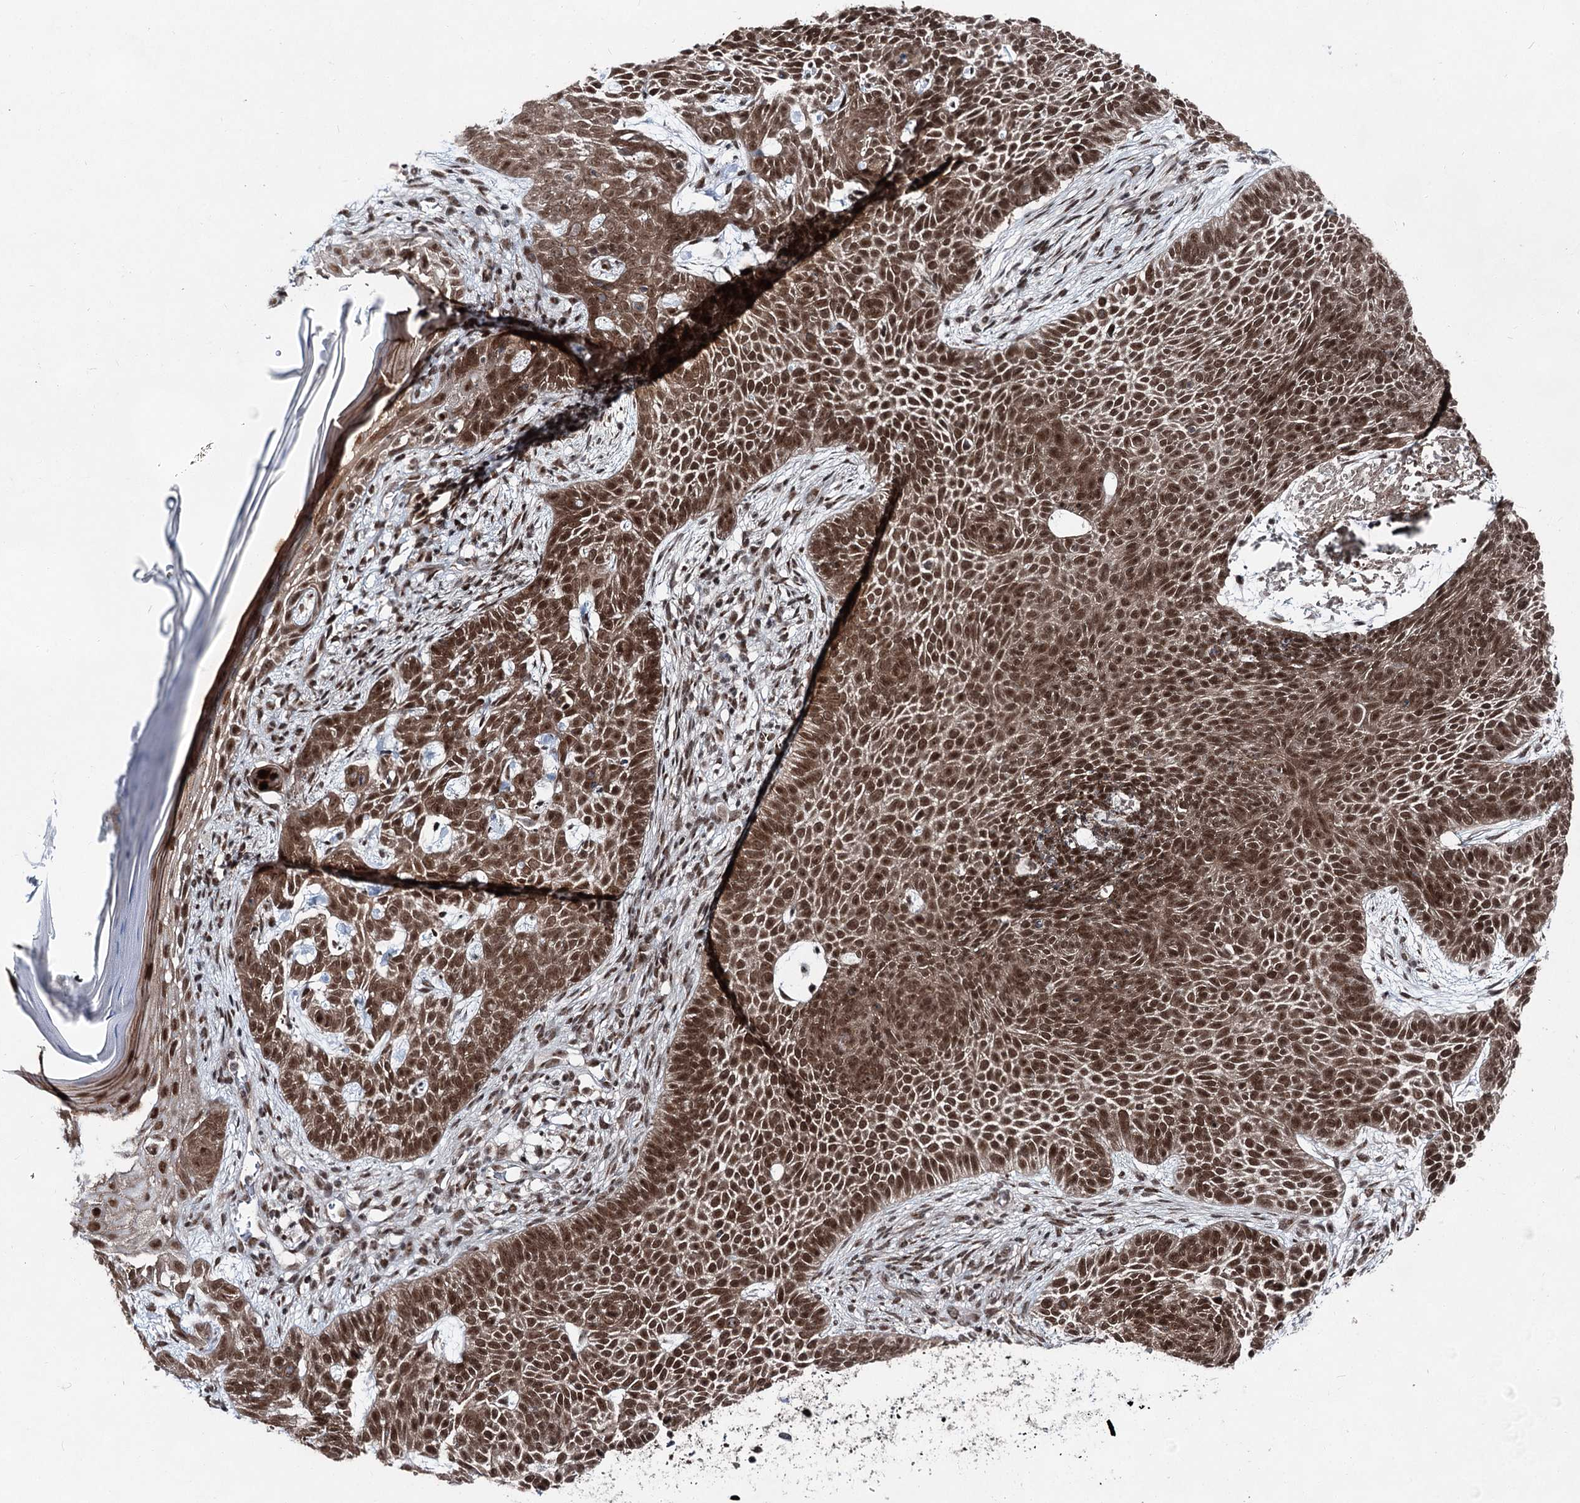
{"staining": {"intensity": "strong", "quantity": ">75%", "location": "cytoplasmic/membranous,nuclear"}, "tissue": "skin cancer", "cell_type": "Tumor cells", "image_type": "cancer", "snomed": [{"axis": "morphology", "description": "Basal cell carcinoma"}, {"axis": "topography", "description": "Skin"}], "caption": "Skin cancer stained with IHC shows strong cytoplasmic/membranous and nuclear staining in approximately >75% of tumor cells. Using DAB (3,3'-diaminobenzidine) (brown) and hematoxylin (blue) stains, captured at high magnification using brightfield microscopy.", "gene": "ZCCHC8", "patient": {"sex": "male", "age": 85}}